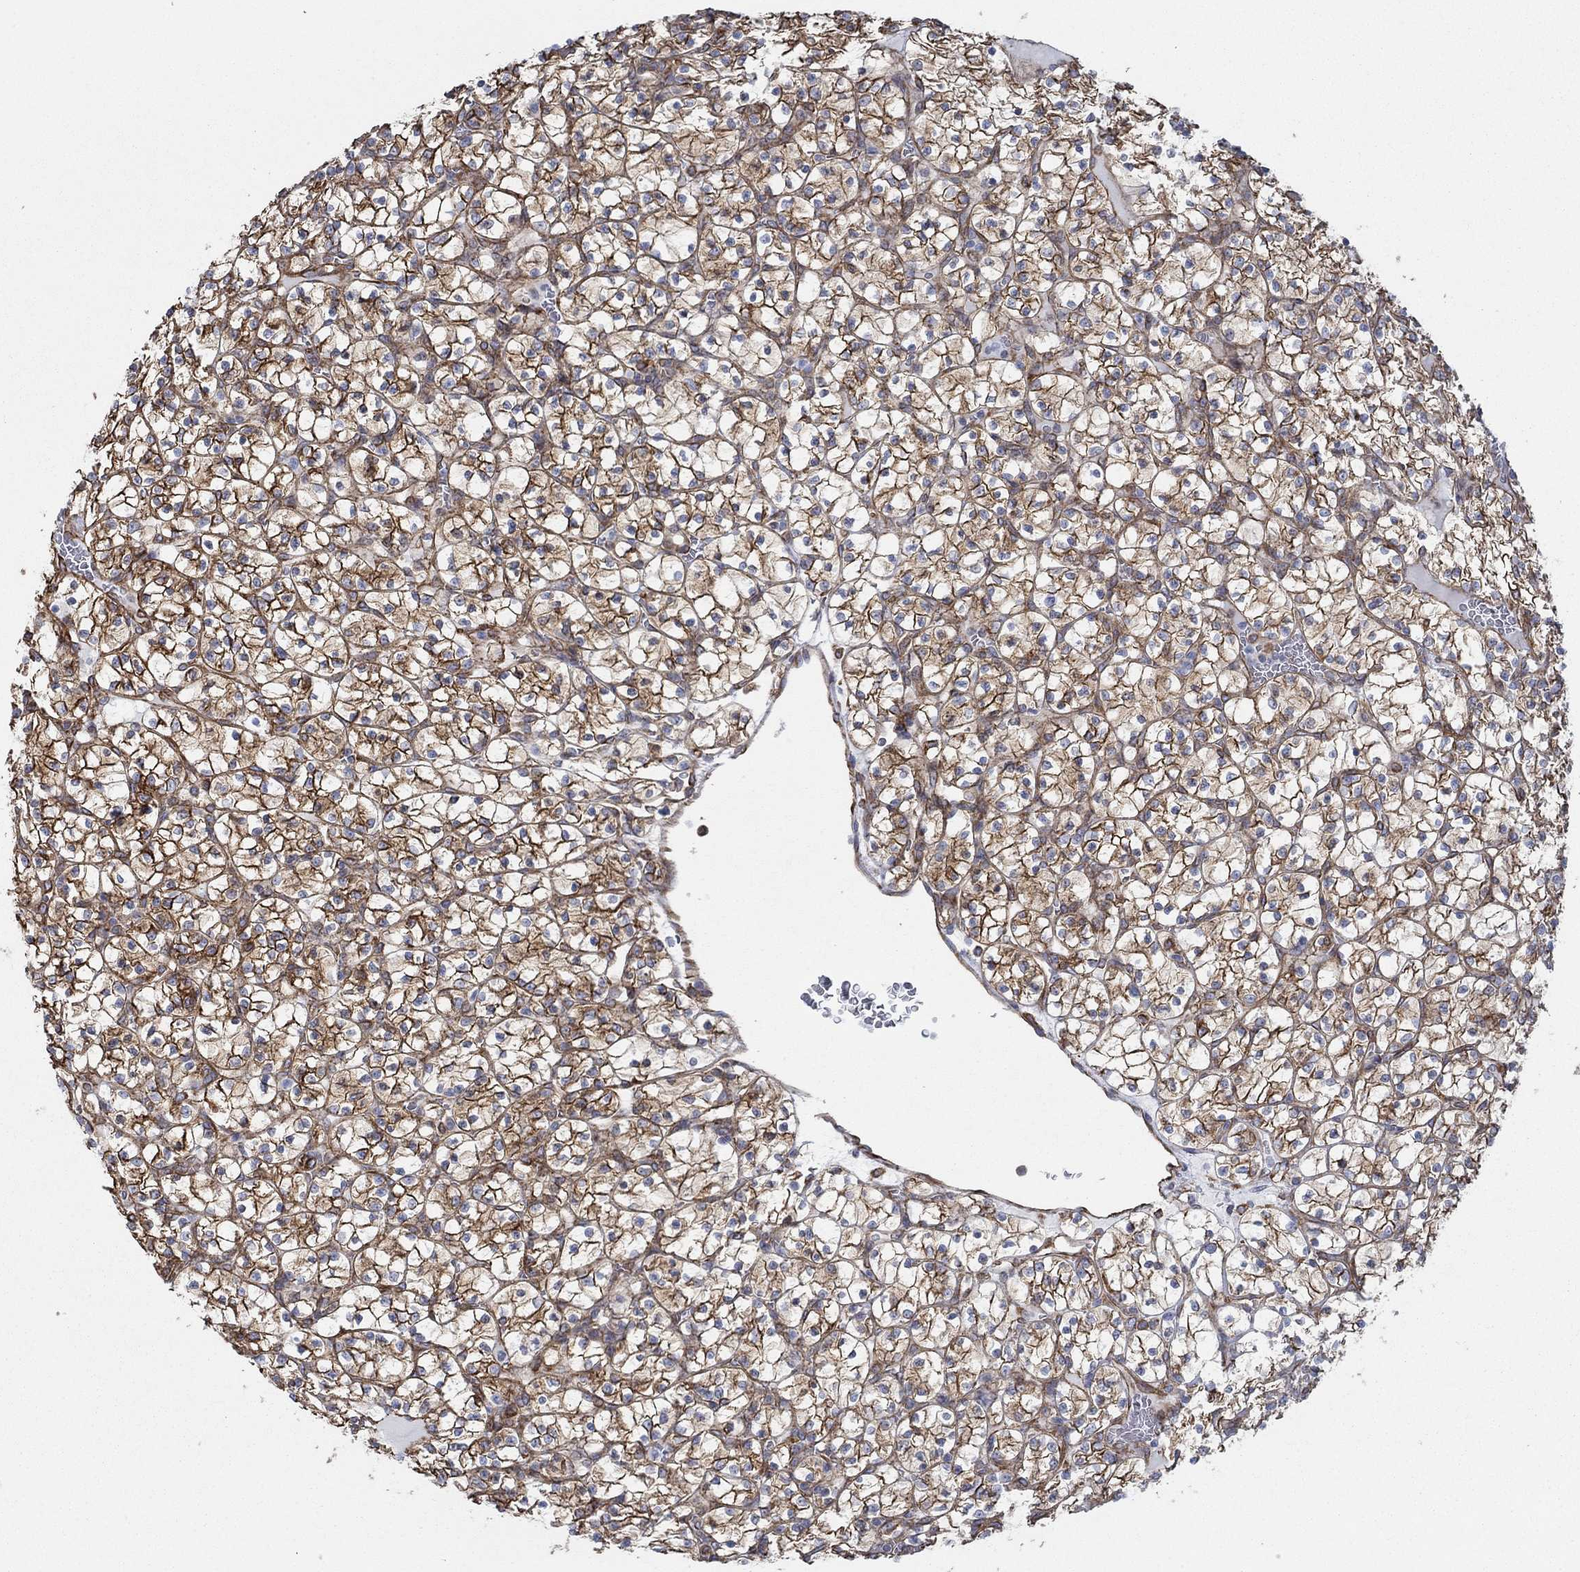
{"staining": {"intensity": "strong", "quantity": "25%-75%", "location": "cytoplasmic/membranous"}, "tissue": "renal cancer", "cell_type": "Tumor cells", "image_type": "cancer", "snomed": [{"axis": "morphology", "description": "Adenocarcinoma, NOS"}, {"axis": "topography", "description": "Kidney"}], "caption": "Tumor cells show high levels of strong cytoplasmic/membranous staining in about 25%-75% of cells in human adenocarcinoma (renal).", "gene": "STC2", "patient": {"sex": "female", "age": 89}}